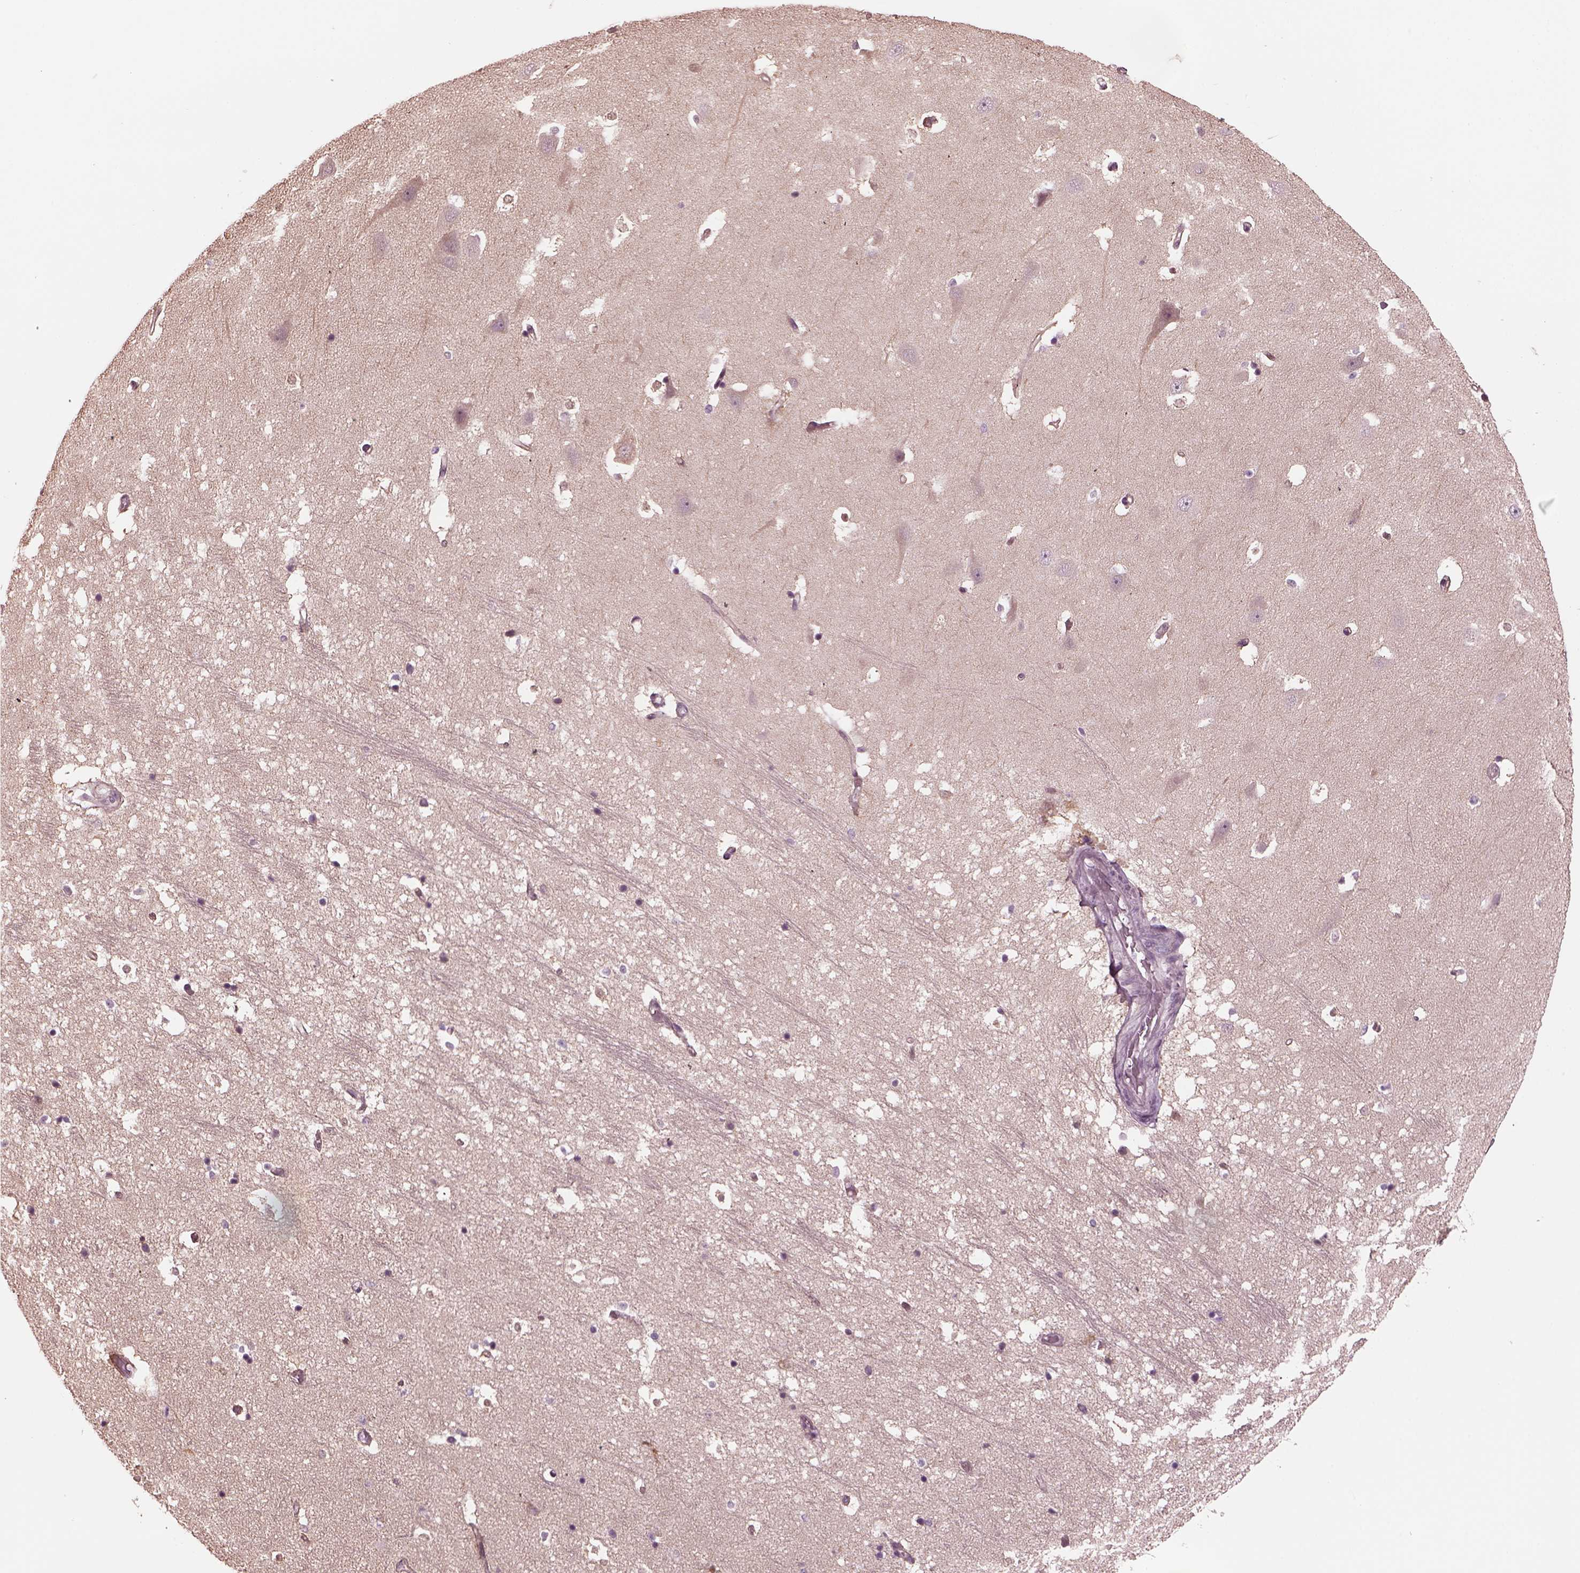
{"staining": {"intensity": "negative", "quantity": "none", "location": "none"}, "tissue": "hippocampus", "cell_type": "Glial cells", "image_type": "normal", "snomed": [{"axis": "morphology", "description": "Normal tissue, NOS"}, {"axis": "topography", "description": "Hippocampus"}], "caption": "Immunohistochemistry of normal human hippocampus shows no staining in glial cells.", "gene": "ODAD1", "patient": {"sex": "male", "age": 44}}